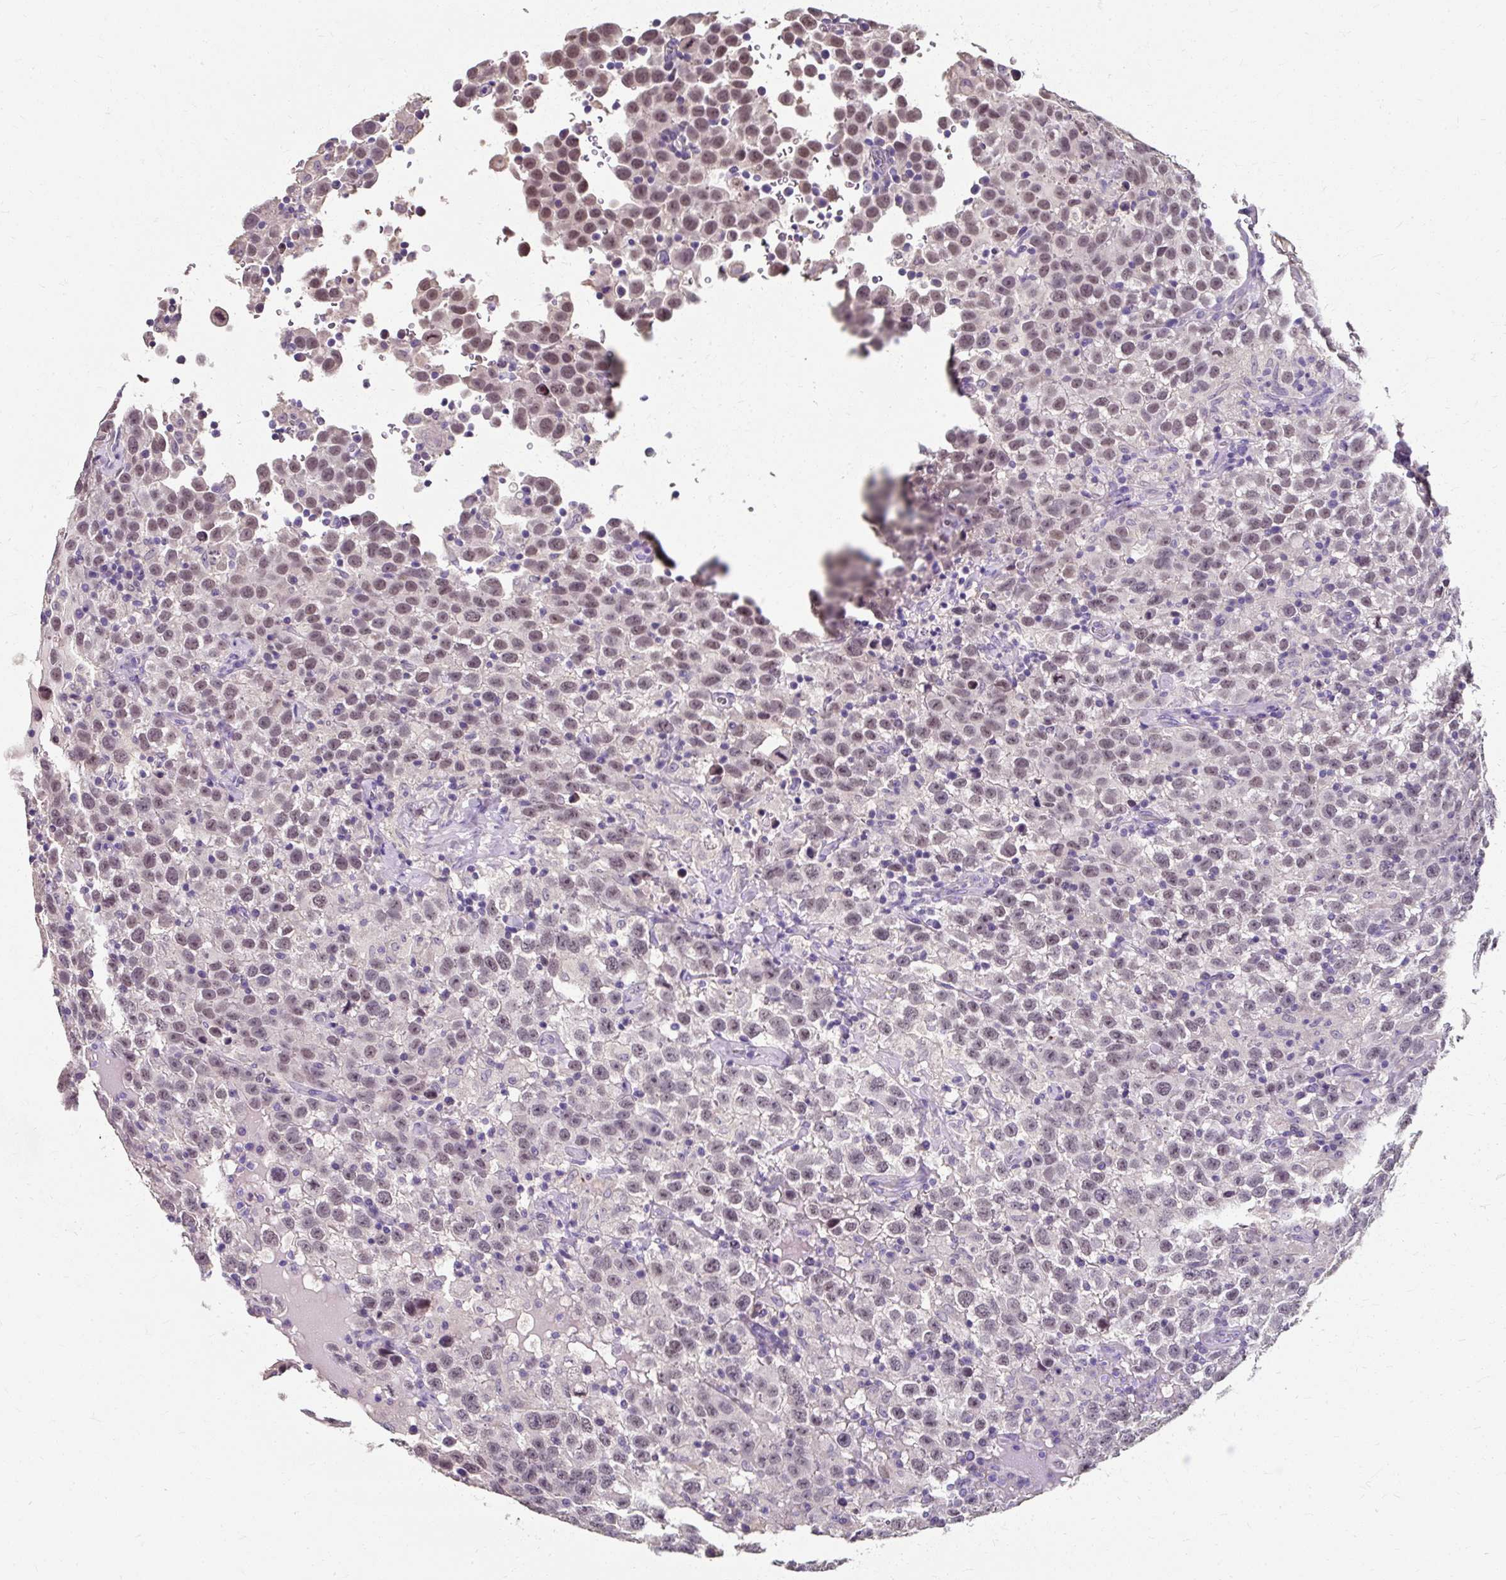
{"staining": {"intensity": "moderate", "quantity": ">75%", "location": "nuclear"}, "tissue": "testis cancer", "cell_type": "Tumor cells", "image_type": "cancer", "snomed": [{"axis": "morphology", "description": "Seminoma, NOS"}, {"axis": "topography", "description": "Testis"}], "caption": "Human testis seminoma stained with a brown dye reveals moderate nuclear positive positivity in about >75% of tumor cells.", "gene": "KLHL24", "patient": {"sex": "male", "age": 41}}